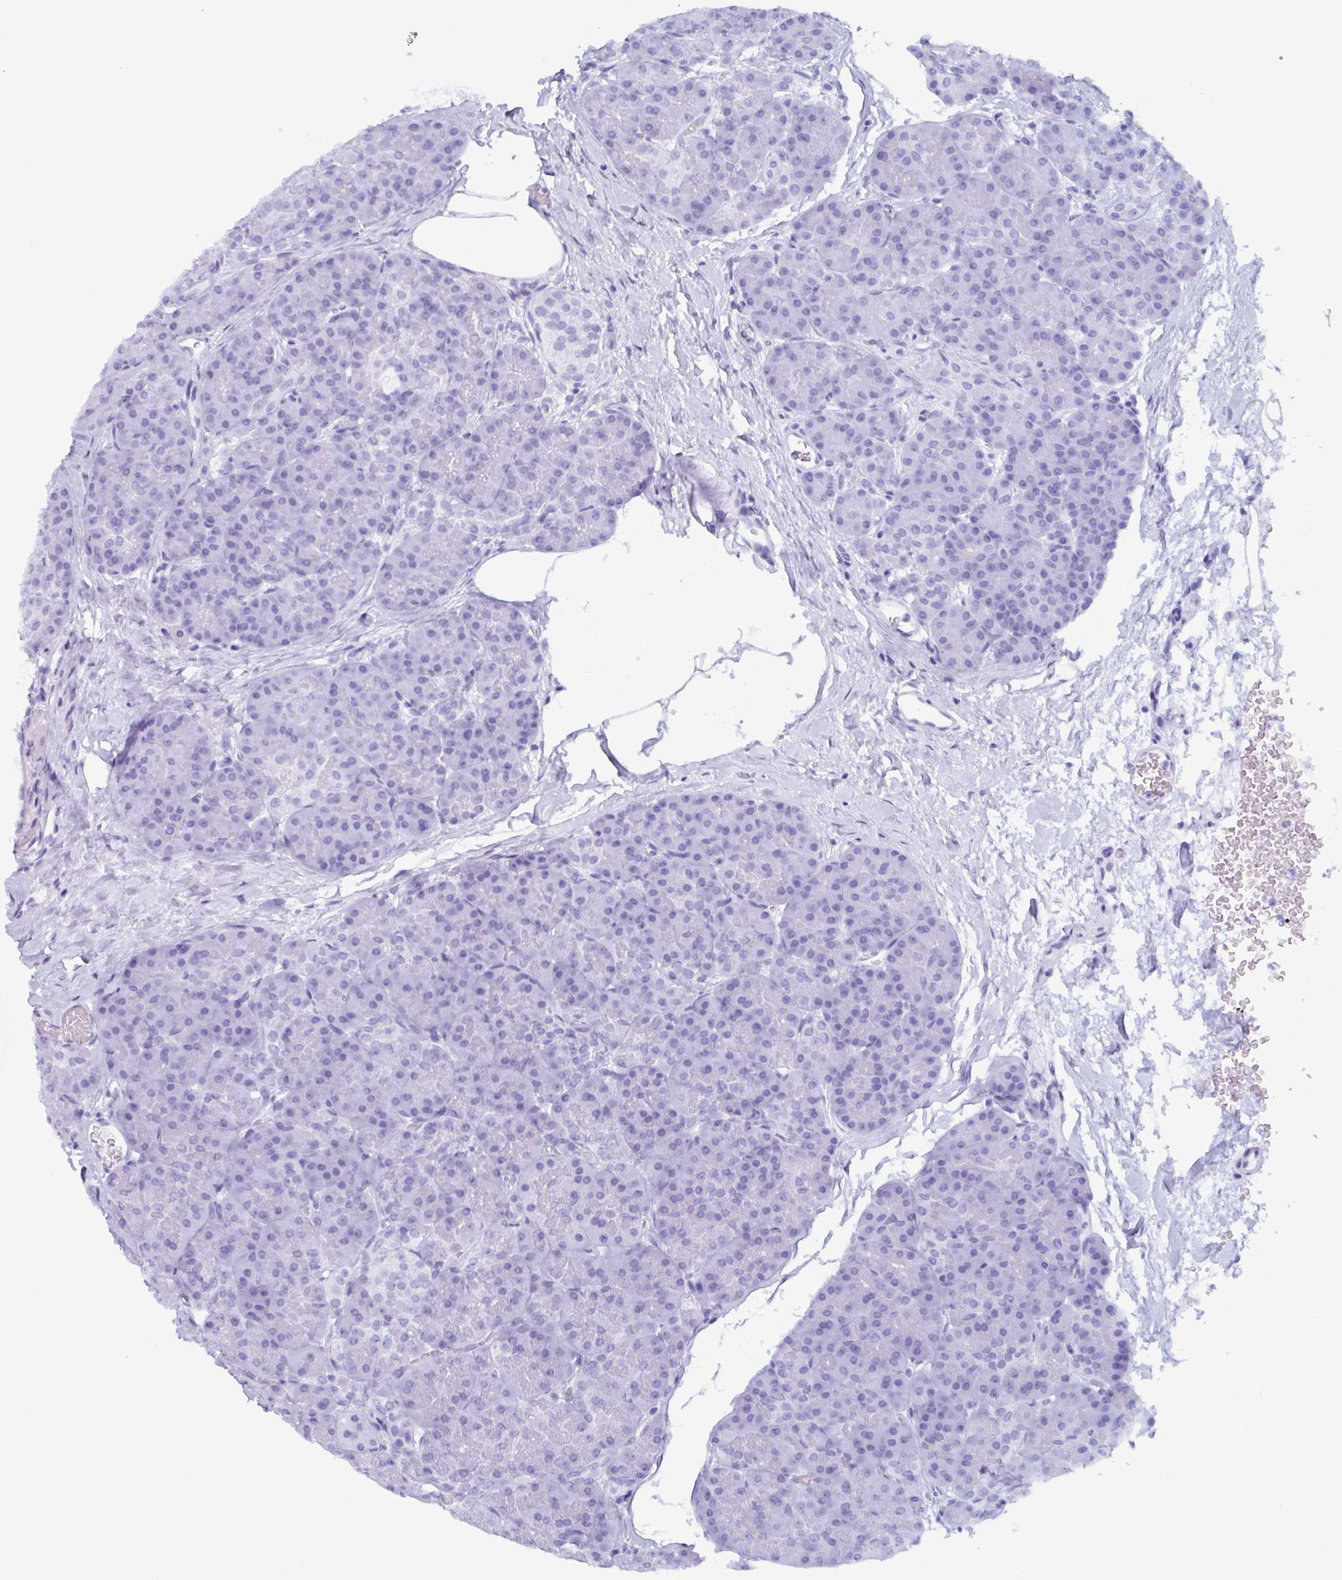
{"staining": {"intensity": "negative", "quantity": "none", "location": "none"}, "tissue": "pancreas", "cell_type": "Exocrine glandular cells", "image_type": "normal", "snomed": [{"axis": "morphology", "description": "Normal tissue, NOS"}, {"axis": "topography", "description": "Pancreas"}], "caption": "A micrograph of human pancreas is negative for staining in exocrine glandular cells. Brightfield microscopy of IHC stained with DAB (brown) and hematoxylin (blue), captured at high magnification.", "gene": "BPI", "patient": {"sex": "male", "age": 57}}